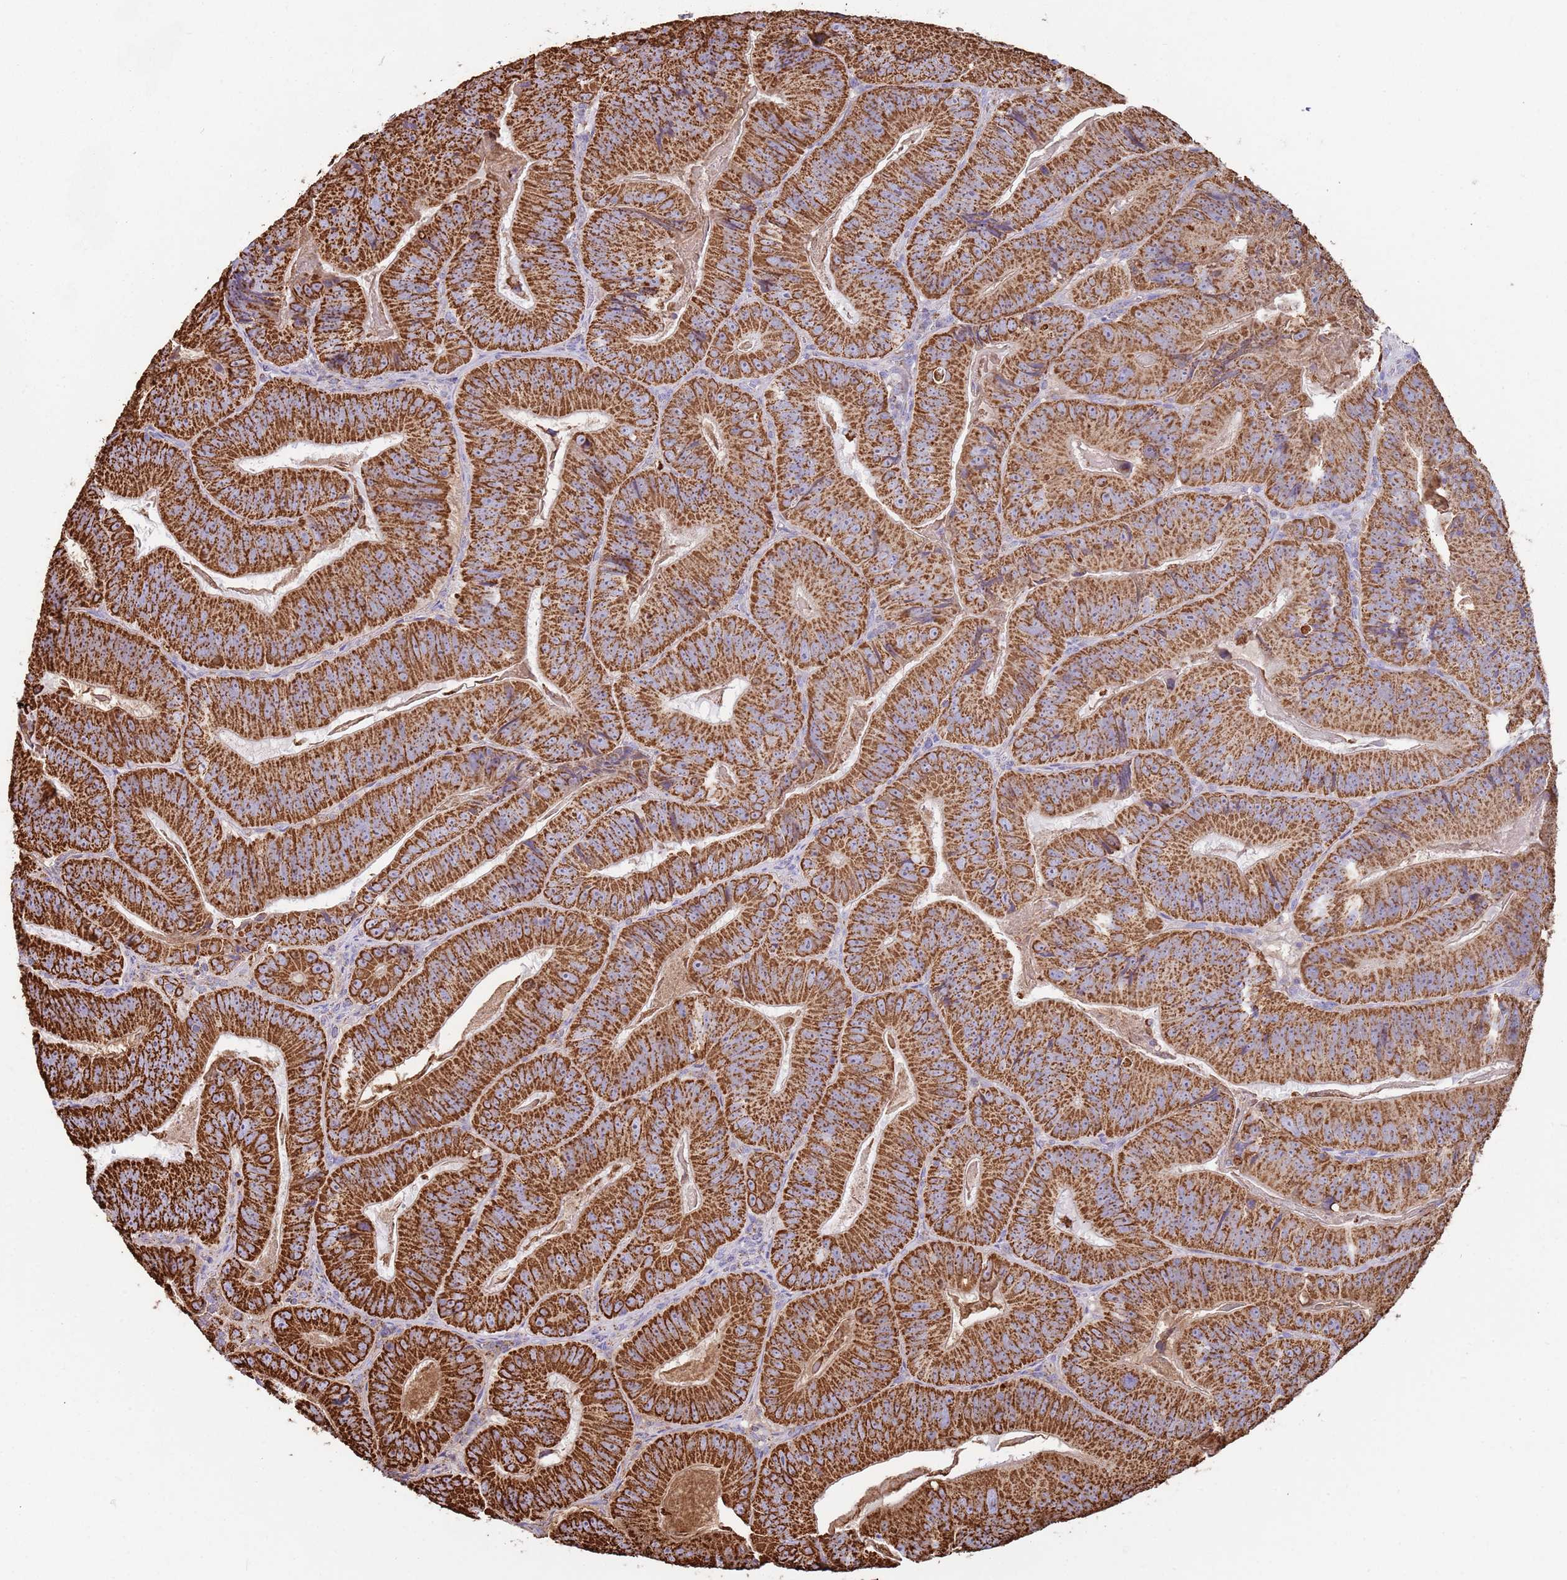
{"staining": {"intensity": "strong", "quantity": ">75%", "location": "cytoplasmic/membranous"}, "tissue": "colorectal cancer", "cell_type": "Tumor cells", "image_type": "cancer", "snomed": [{"axis": "morphology", "description": "Adenocarcinoma, NOS"}, {"axis": "topography", "description": "Colon"}], "caption": "Adenocarcinoma (colorectal) tissue shows strong cytoplasmic/membranous staining in about >75% of tumor cells The protein of interest is shown in brown color, while the nuclei are stained blue.", "gene": "TTLL1", "patient": {"sex": "female", "age": 86}}